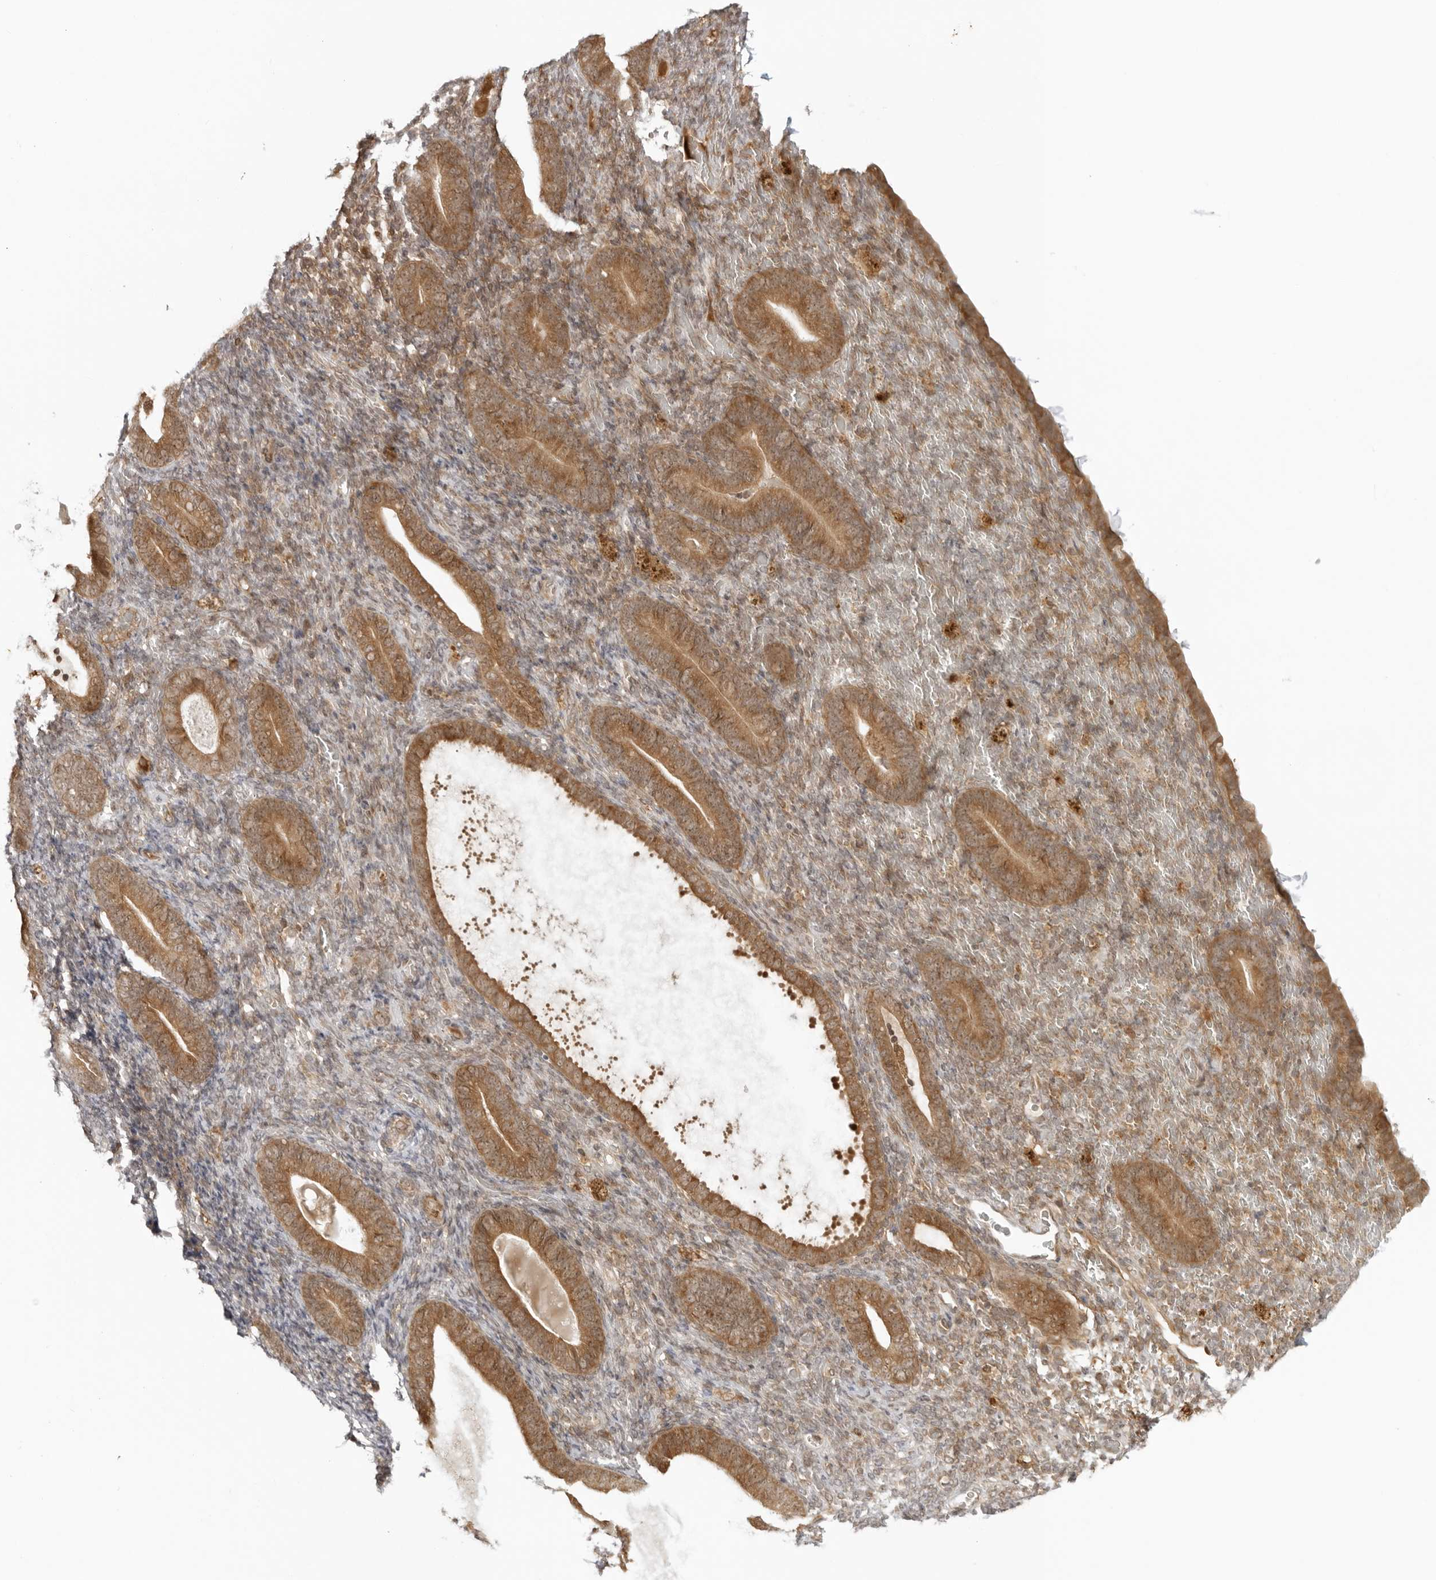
{"staining": {"intensity": "moderate", "quantity": "<25%", "location": "cytoplasmic/membranous"}, "tissue": "endometrium", "cell_type": "Cells in endometrial stroma", "image_type": "normal", "snomed": [{"axis": "morphology", "description": "Normal tissue, NOS"}, {"axis": "topography", "description": "Endometrium"}], "caption": "This is a histology image of immunohistochemistry (IHC) staining of unremarkable endometrium, which shows moderate positivity in the cytoplasmic/membranous of cells in endometrial stroma.", "gene": "PRRC2C", "patient": {"sex": "female", "age": 51}}